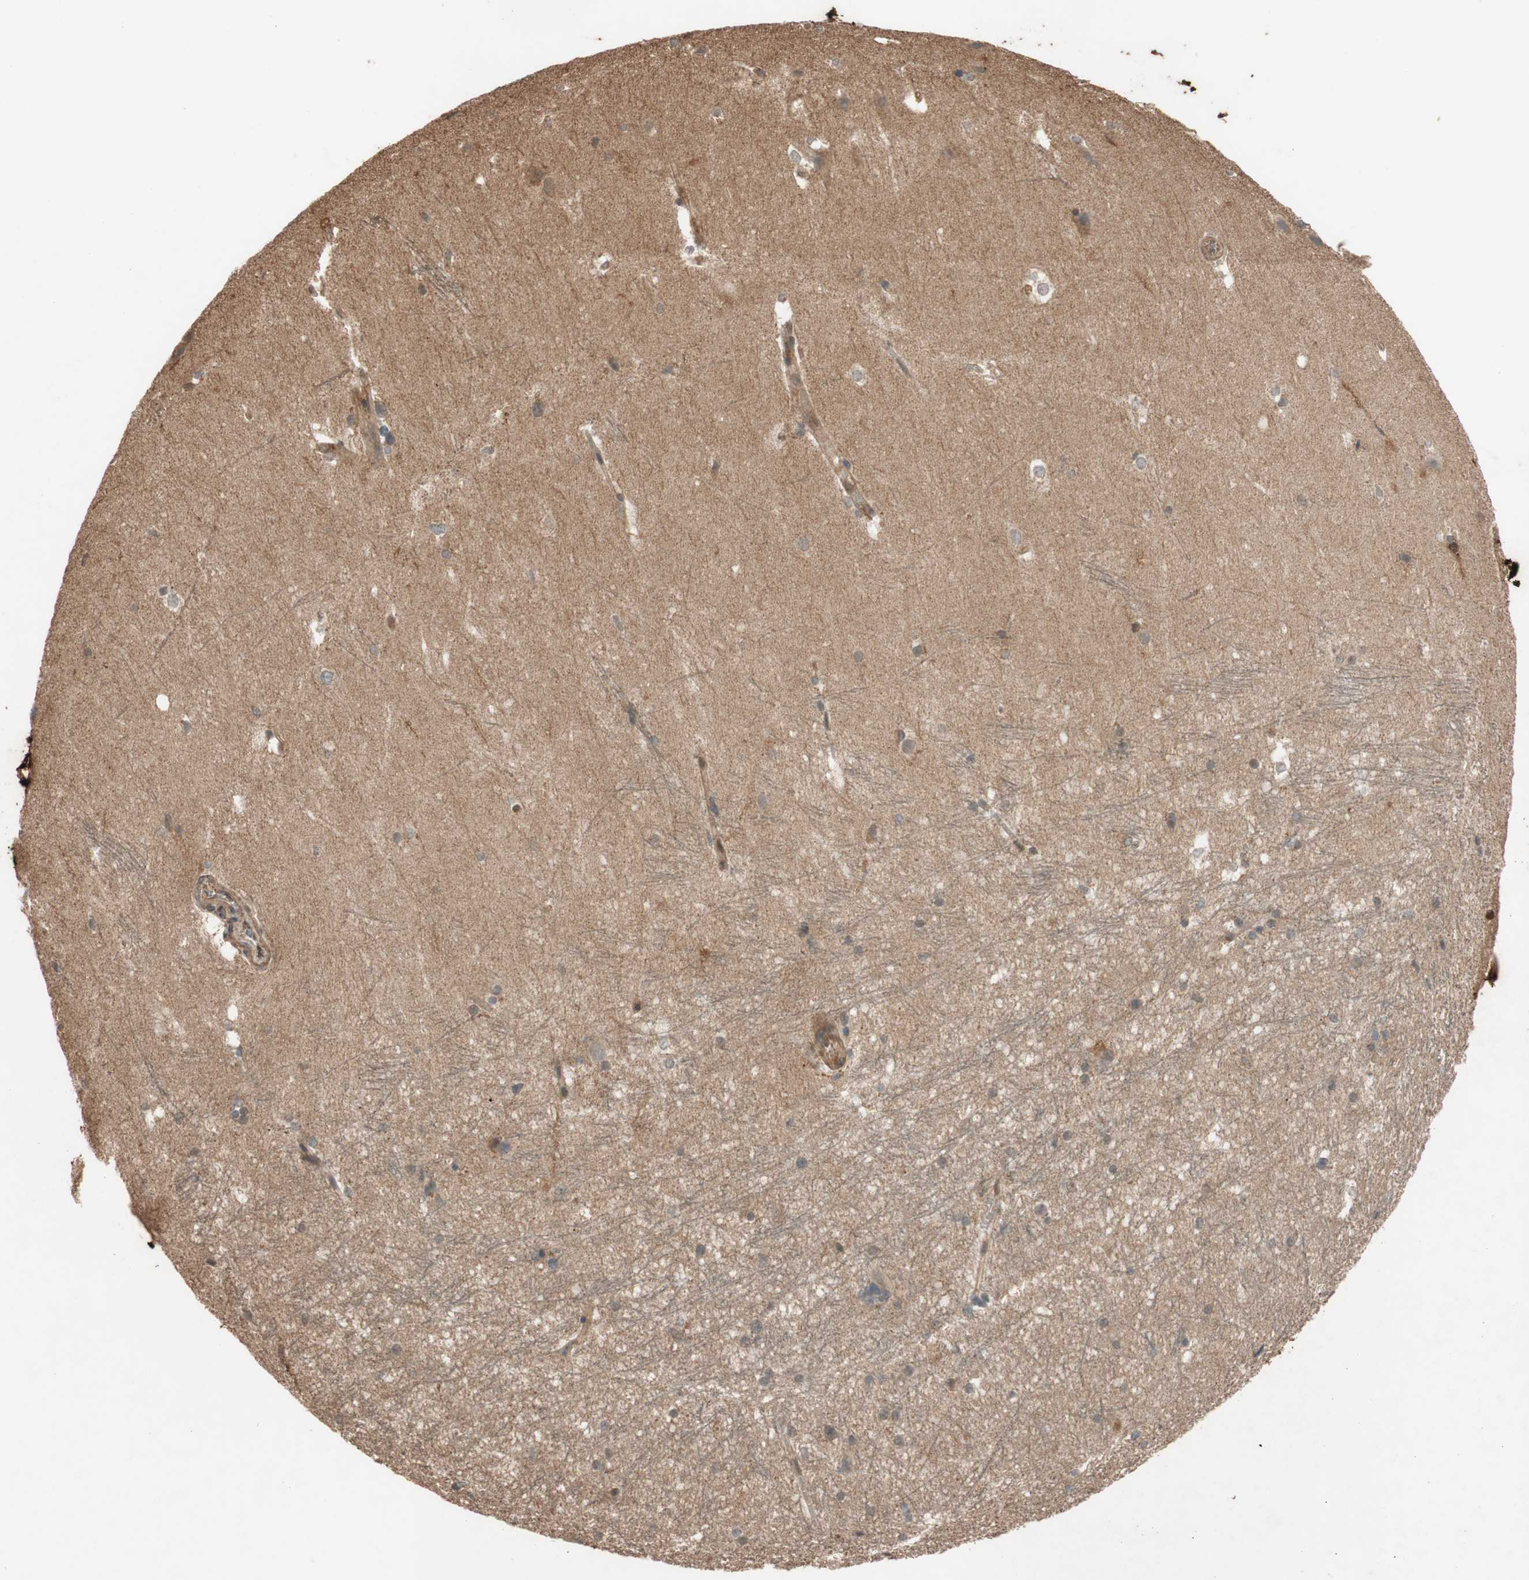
{"staining": {"intensity": "moderate", "quantity": "<25%", "location": "cytoplasmic/membranous"}, "tissue": "hippocampus", "cell_type": "Glial cells", "image_type": "normal", "snomed": [{"axis": "morphology", "description": "Normal tissue, NOS"}, {"axis": "topography", "description": "Hippocampus"}], "caption": "Protein expression analysis of unremarkable hippocampus exhibits moderate cytoplasmic/membranous staining in approximately <25% of glial cells. (DAB (3,3'-diaminobenzidine) IHC, brown staining for protein, blue staining for nuclei).", "gene": "EPHA8", "patient": {"sex": "female", "age": 19}}